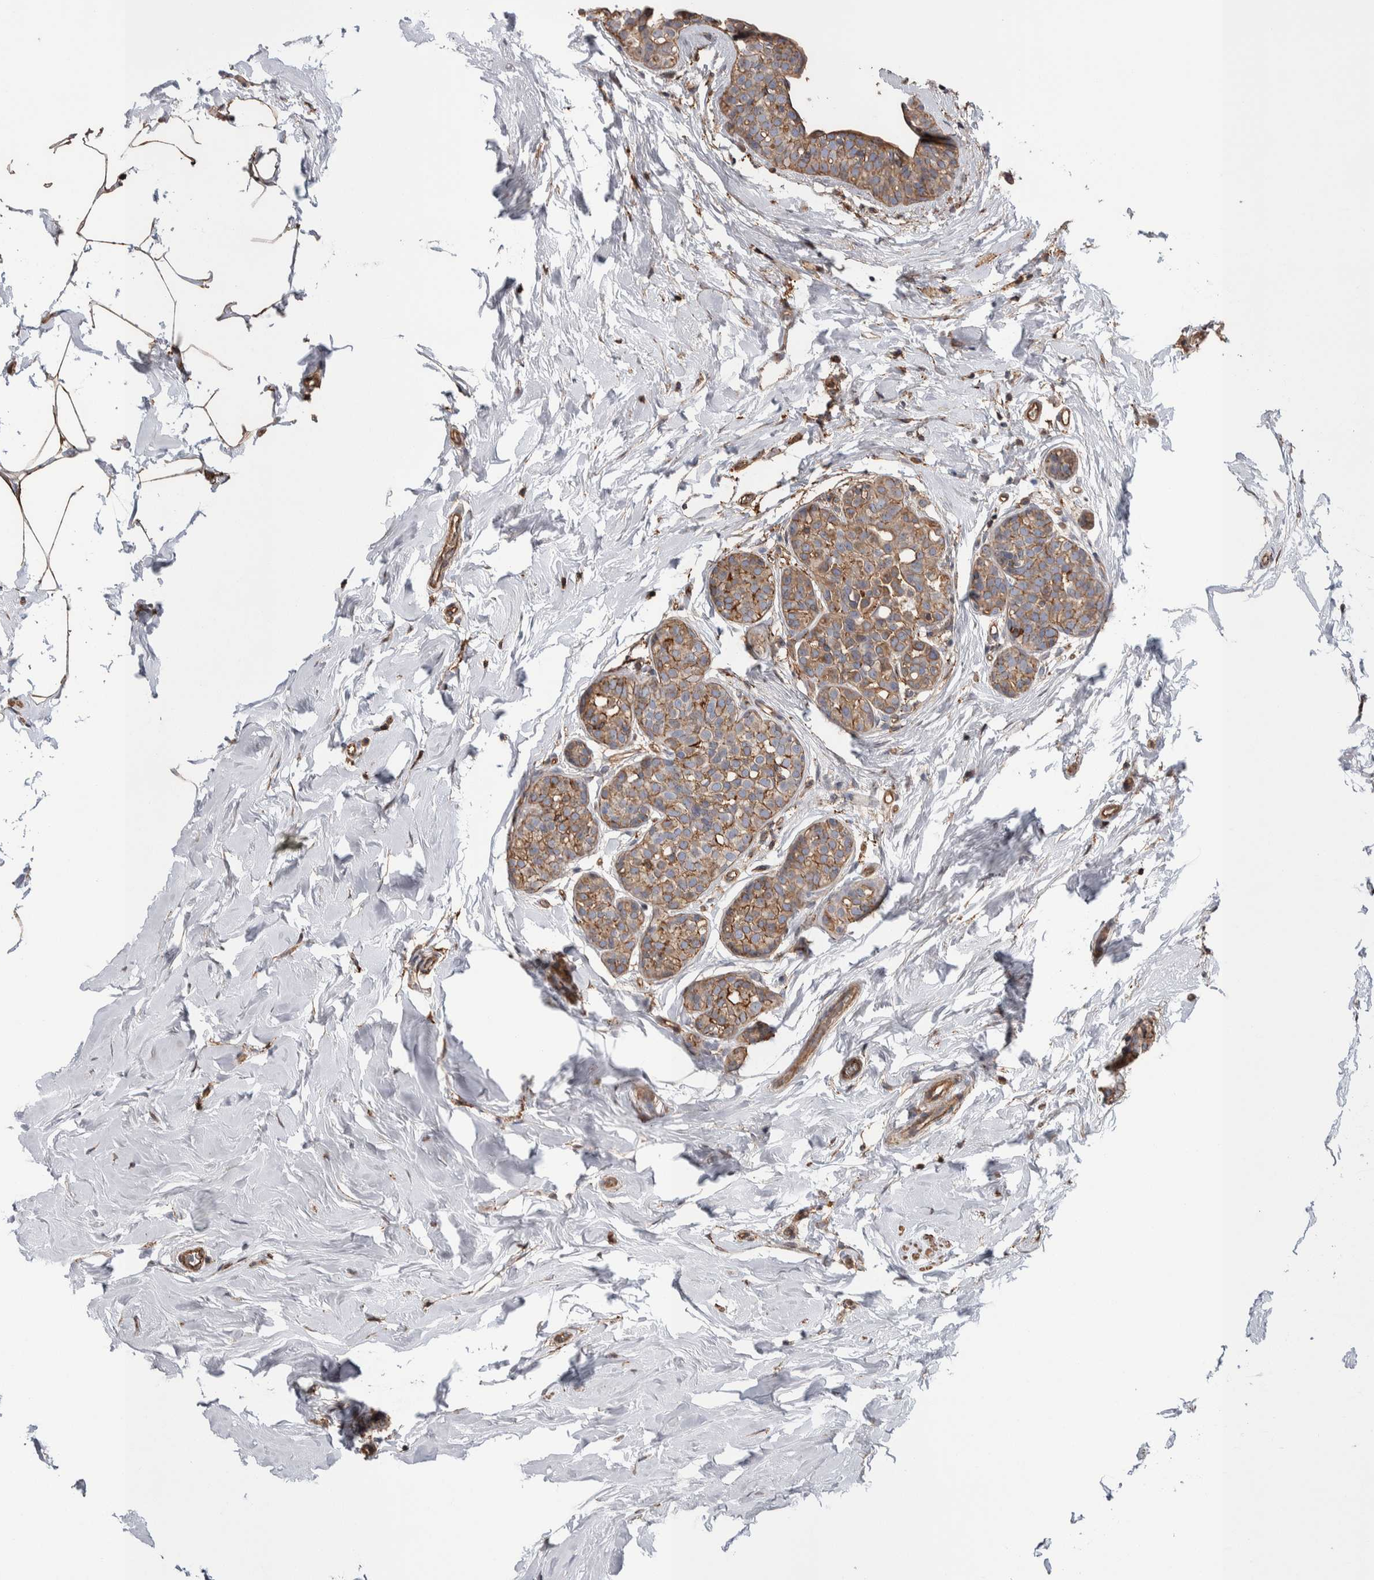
{"staining": {"intensity": "moderate", "quantity": ">75%", "location": "cytoplasmic/membranous"}, "tissue": "breast cancer", "cell_type": "Tumor cells", "image_type": "cancer", "snomed": [{"axis": "morphology", "description": "Duct carcinoma"}, {"axis": "topography", "description": "Breast"}], "caption": "A micrograph of breast cancer (intraductal carcinoma) stained for a protein exhibits moderate cytoplasmic/membranous brown staining in tumor cells.", "gene": "ENPP2", "patient": {"sex": "female", "age": 55}}